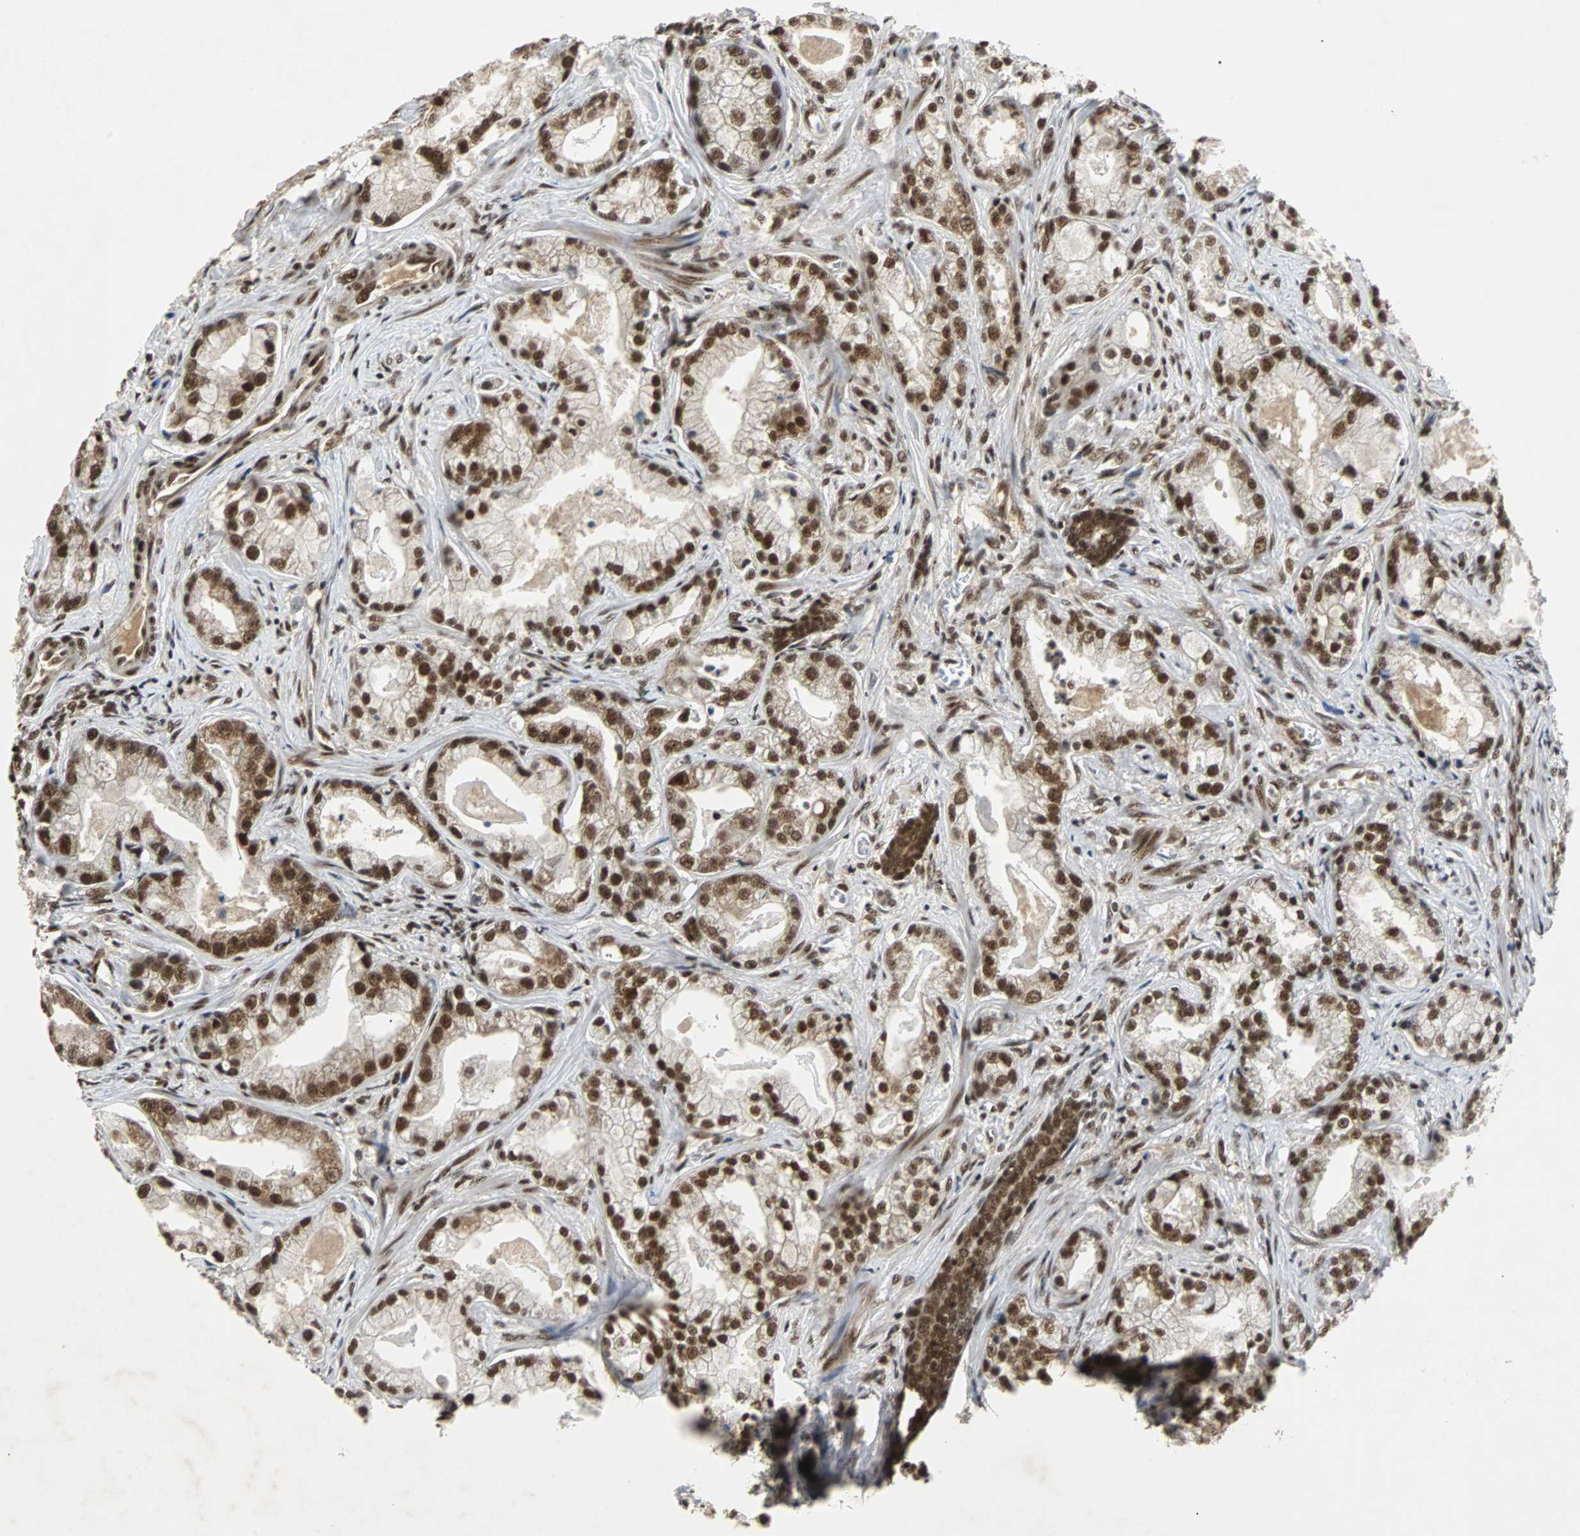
{"staining": {"intensity": "strong", "quantity": ">75%", "location": "cytoplasmic/membranous,nuclear"}, "tissue": "prostate cancer", "cell_type": "Tumor cells", "image_type": "cancer", "snomed": [{"axis": "morphology", "description": "Adenocarcinoma, Low grade"}, {"axis": "topography", "description": "Prostate"}], "caption": "Human prostate adenocarcinoma (low-grade) stained with a brown dye shows strong cytoplasmic/membranous and nuclear positive expression in approximately >75% of tumor cells.", "gene": "TAF5", "patient": {"sex": "male", "age": 59}}